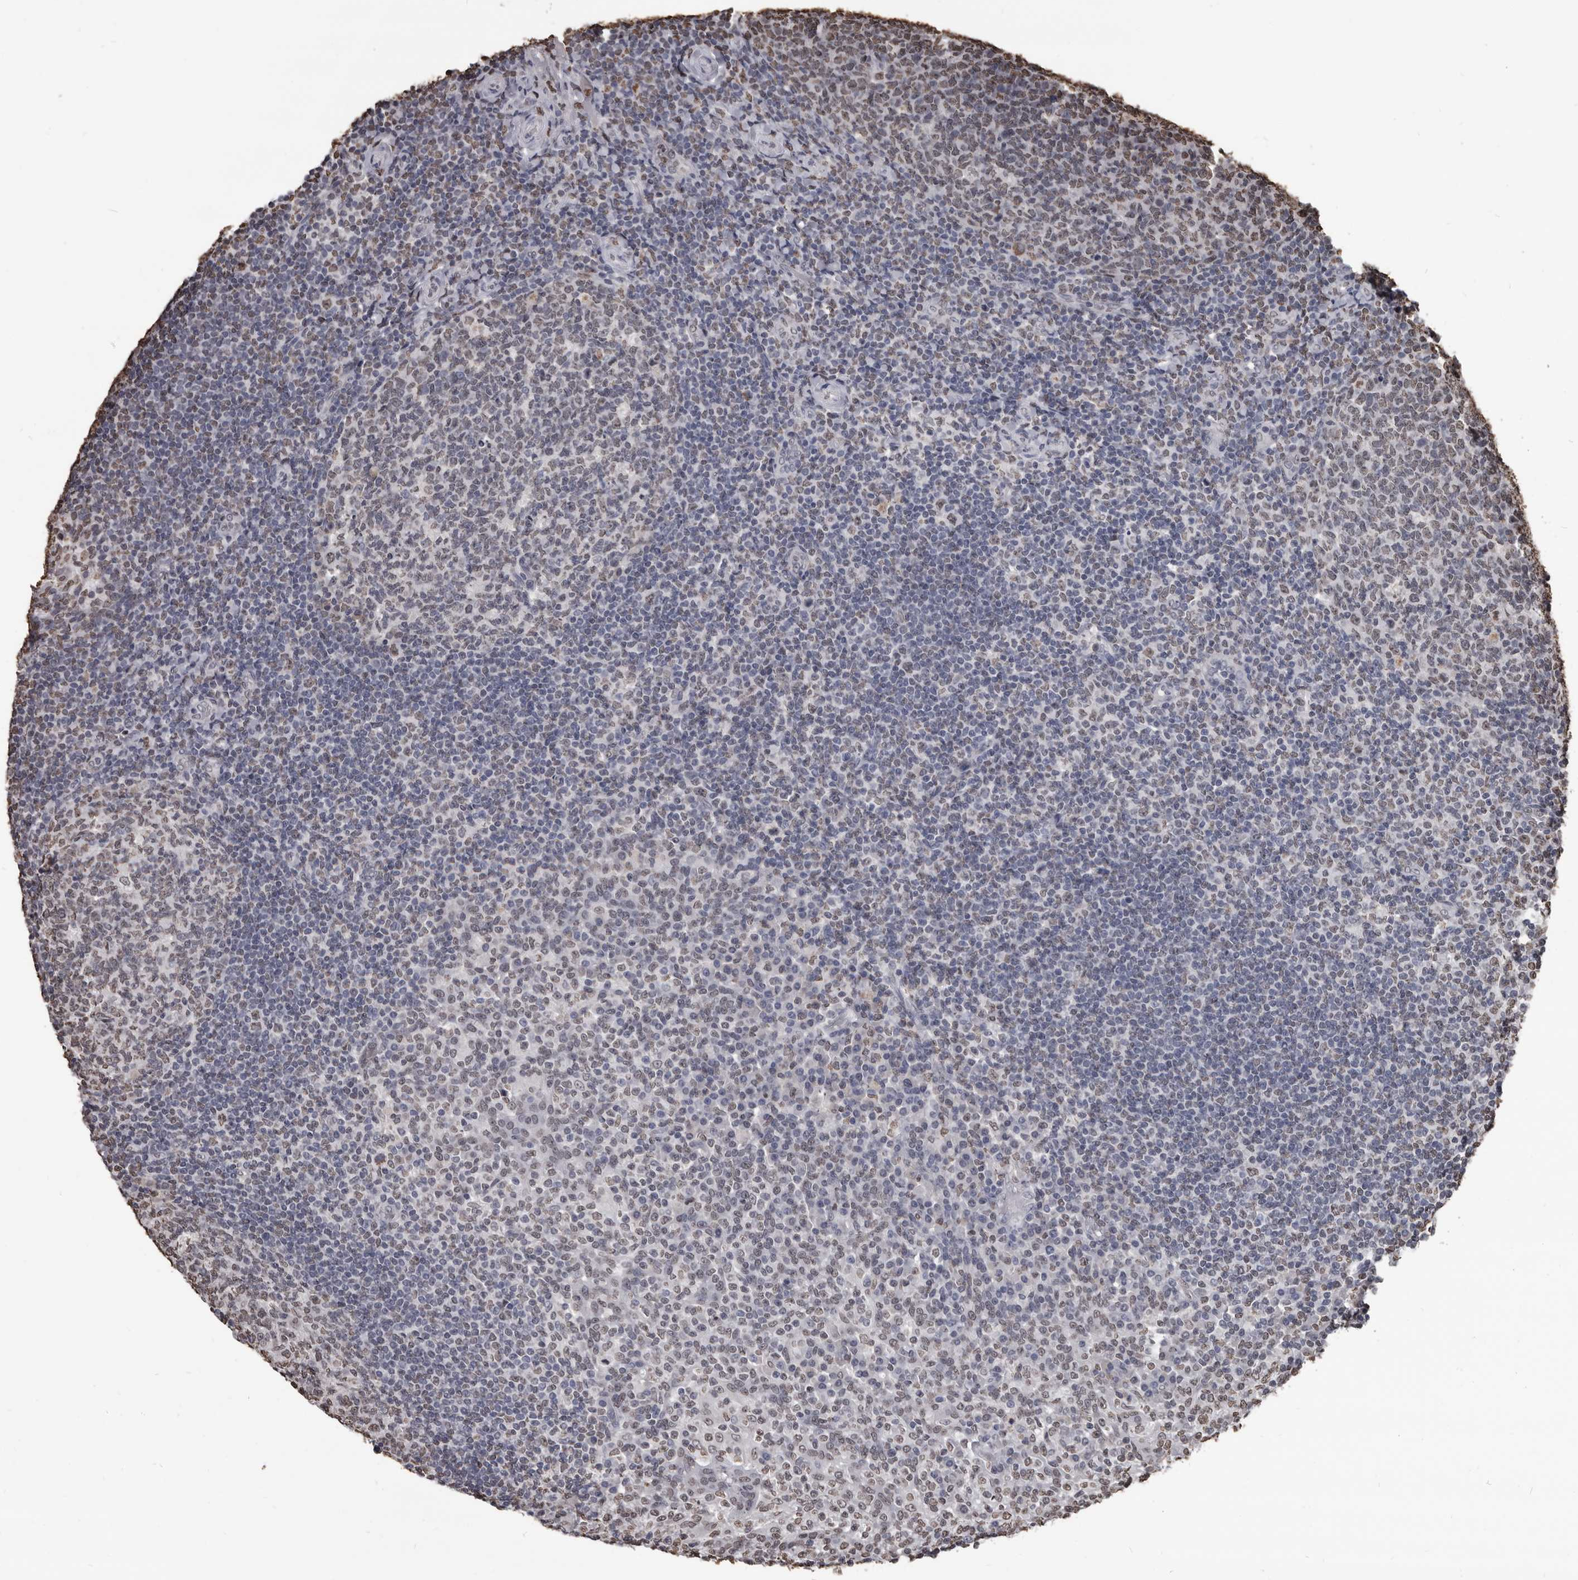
{"staining": {"intensity": "moderate", "quantity": "25%-75%", "location": "nuclear"}, "tissue": "tonsil", "cell_type": "Germinal center cells", "image_type": "normal", "snomed": [{"axis": "morphology", "description": "Normal tissue, NOS"}, {"axis": "topography", "description": "Tonsil"}], "caption": "Normal tonsil shows moderate nuclear staining in approximately 25%-75% of germinal center cells The staining was performed using DAB, with brown indicating positive protein expression. Nuclei are stained blue with hematoxylin..", "gene": "AHR", "patient": {"sex": "female", "age": 19}}